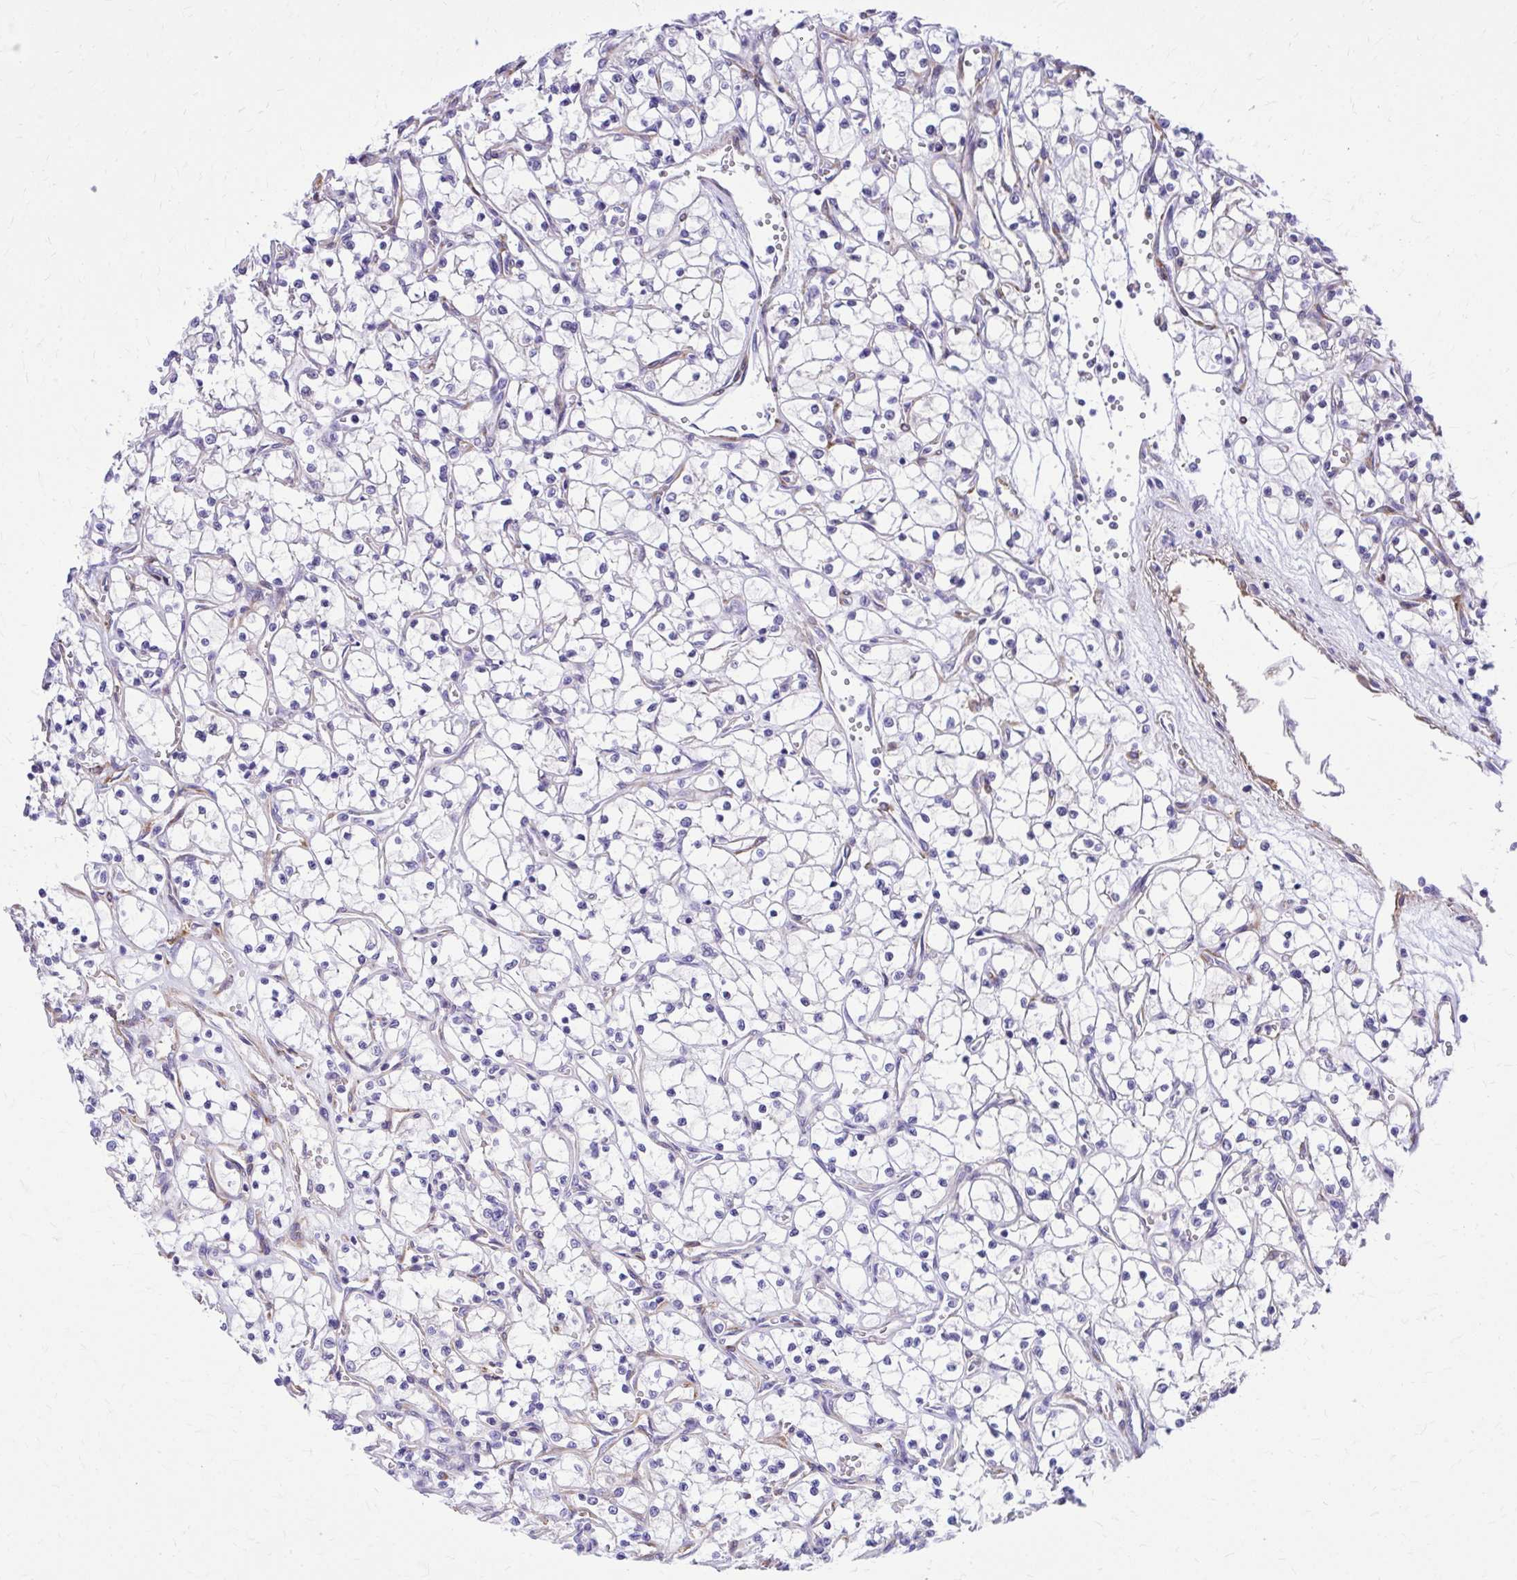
{"staining": {"intensity": "negative", "quantity": "none", "location": "none"}, "tissue": "renal cancer", "cell_type": "Tumor cells", "image_type": "cancer", "snomed": [{"axis": "morphology", "description": "Adenocarcinoma, NOS"}, {"axis": "topography", "description": "Kidney"}], "caption": "An immunohistochemistry (IHC) micrograph of renal cancer is shown. There is no staining in tumor cells of renal cancer. Brightfield microscopy of immunohistochemistry (IHC) stained with DAB (3,3'-diaminobenzidine) (brown) and hematoxylin (blue), captured at high magnification.", "gene": "EPB41L1", "patient": {"sex": "female", "age": 69}}